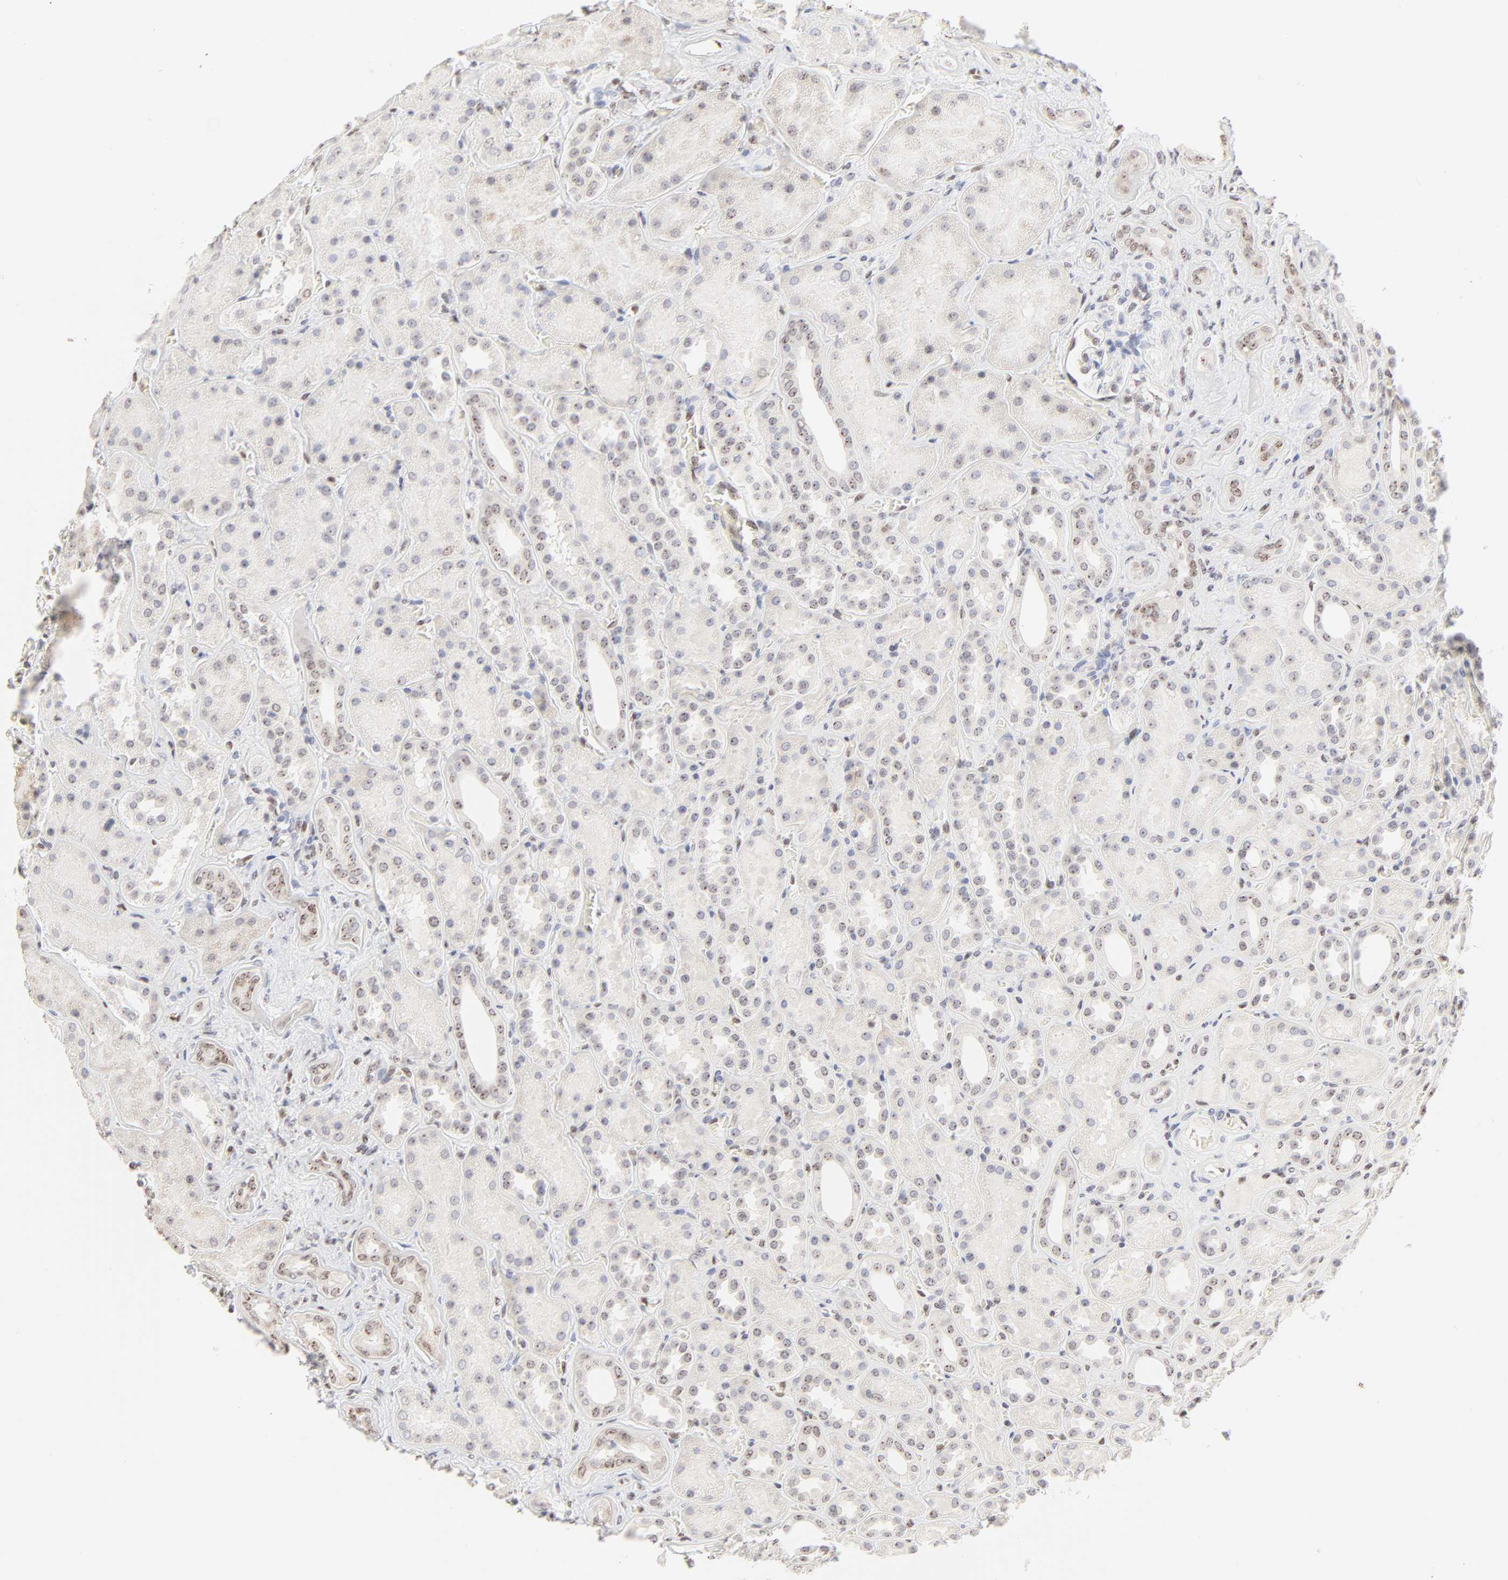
{"staining": {"intensity": "negative", "quantity": "none", "location": "none"}, "tissue": "kidney", "cell_type": "Cells in glomeruli", "image_type": "normal", "snomed": [{"axis": "morphology", "description": "Normal tissue, NOS"}, {"axis": "topography", "description": "Kidney"}], "caption": "The photomicrograph demonstrates no staining of cells in glomeruli in normal kidney.", "gene": "NFIL3", "patient": {"sex": "male", "age": 28}}